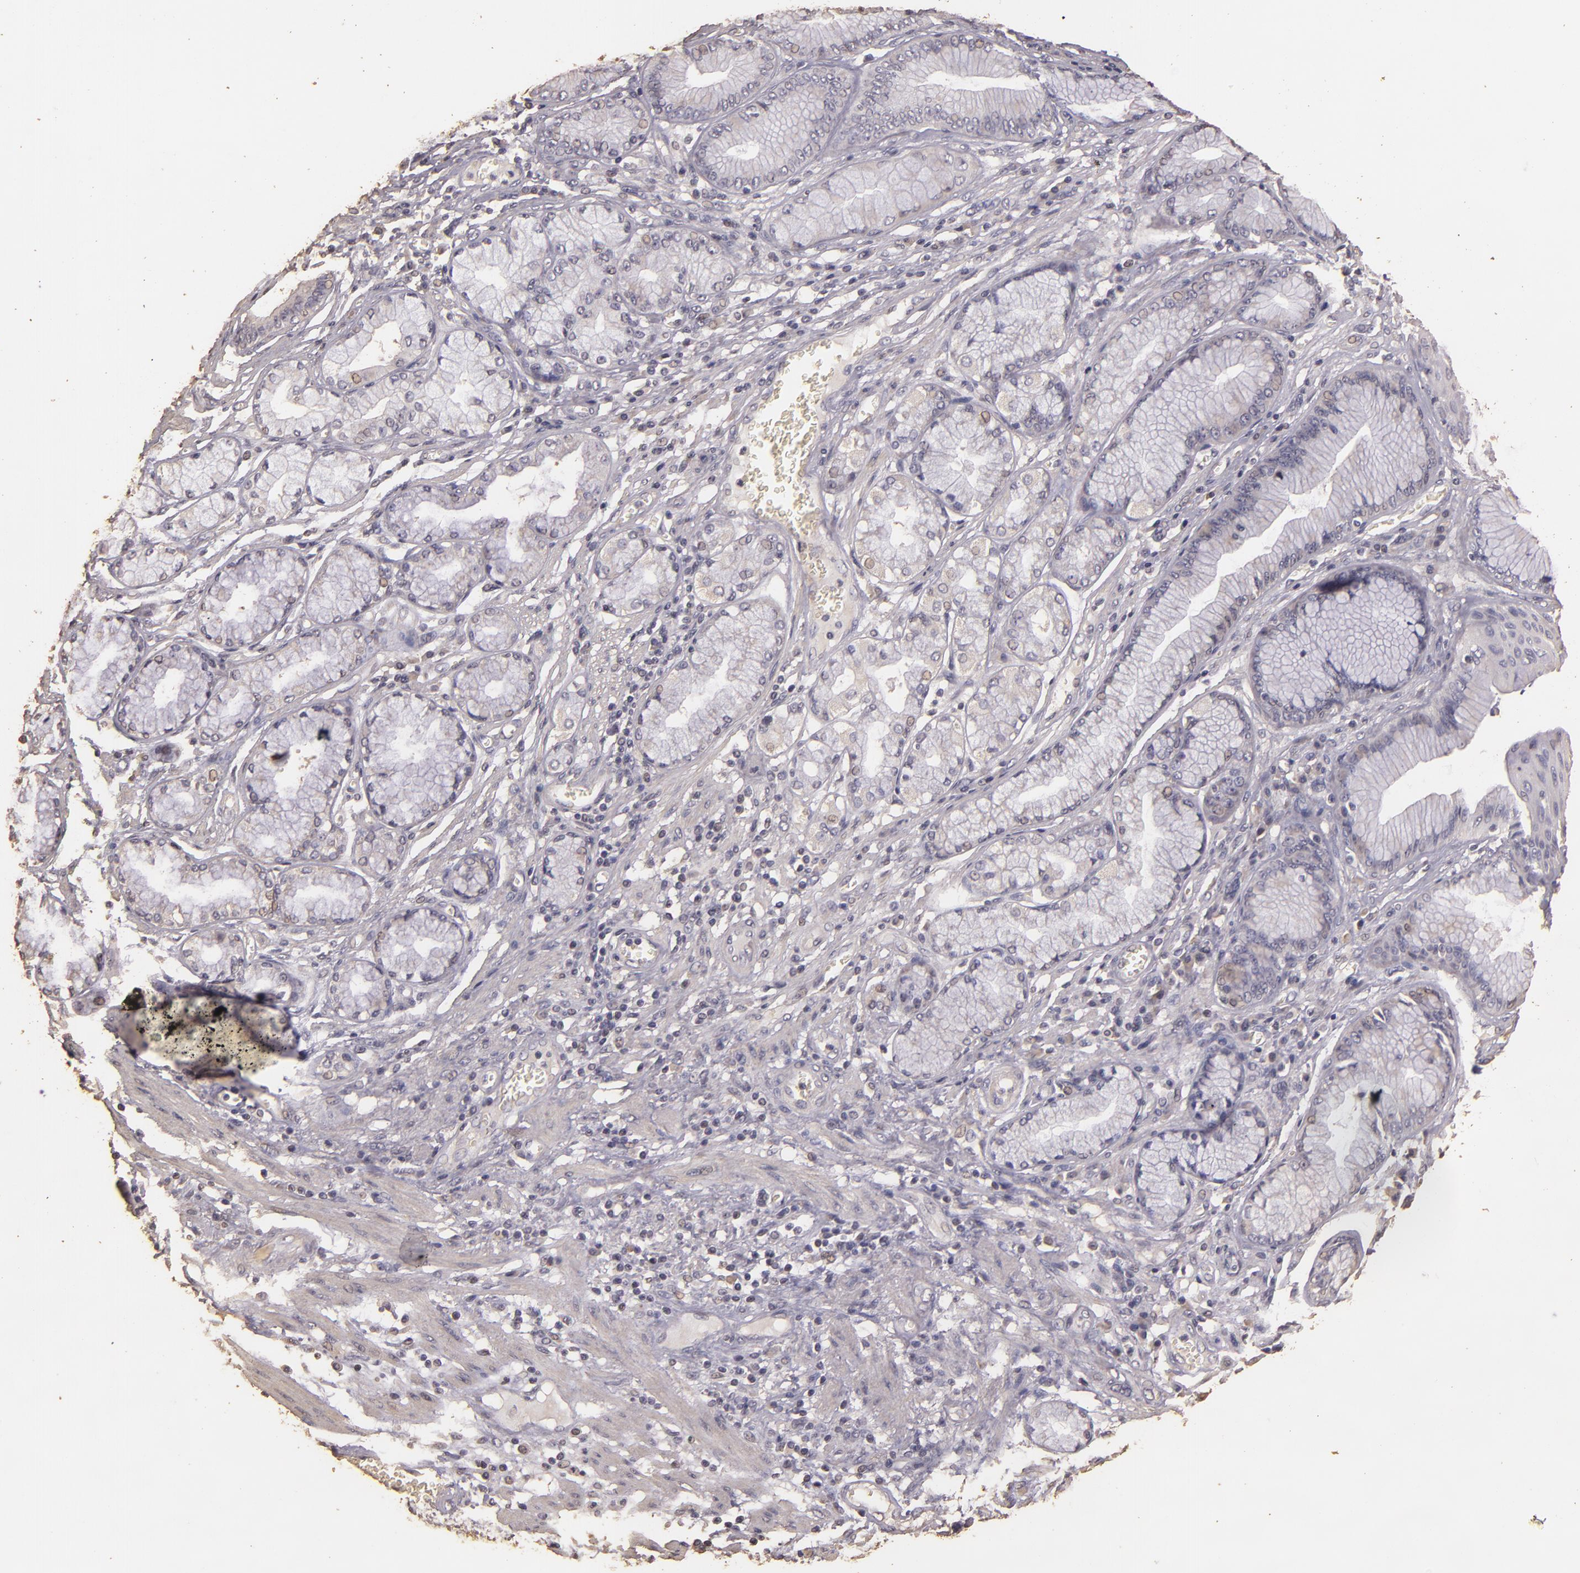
{"staining": {"intensity": "negative", "quantity": "none", "location": "none"}, "tissue": "stomach cancer", "cell_type": "Tumor cells", "image_type": "cancer", "snomed": [{"axis": "morphology", "description": "Adenocarcinoma, NOS"}, {"axis": "topography", "description": "Pancreas"}, {"axis": "topography", "description": "Stomach, upper"}], "caption": "DAB (3,3'-diaminobenzidine) immunohistochemical staining of stomach cancer (adenocarcinoma) shows no significant staining in tumor cells.", "gene": "BCL2L13", "patient": {"sex": "male", "age": 77}}